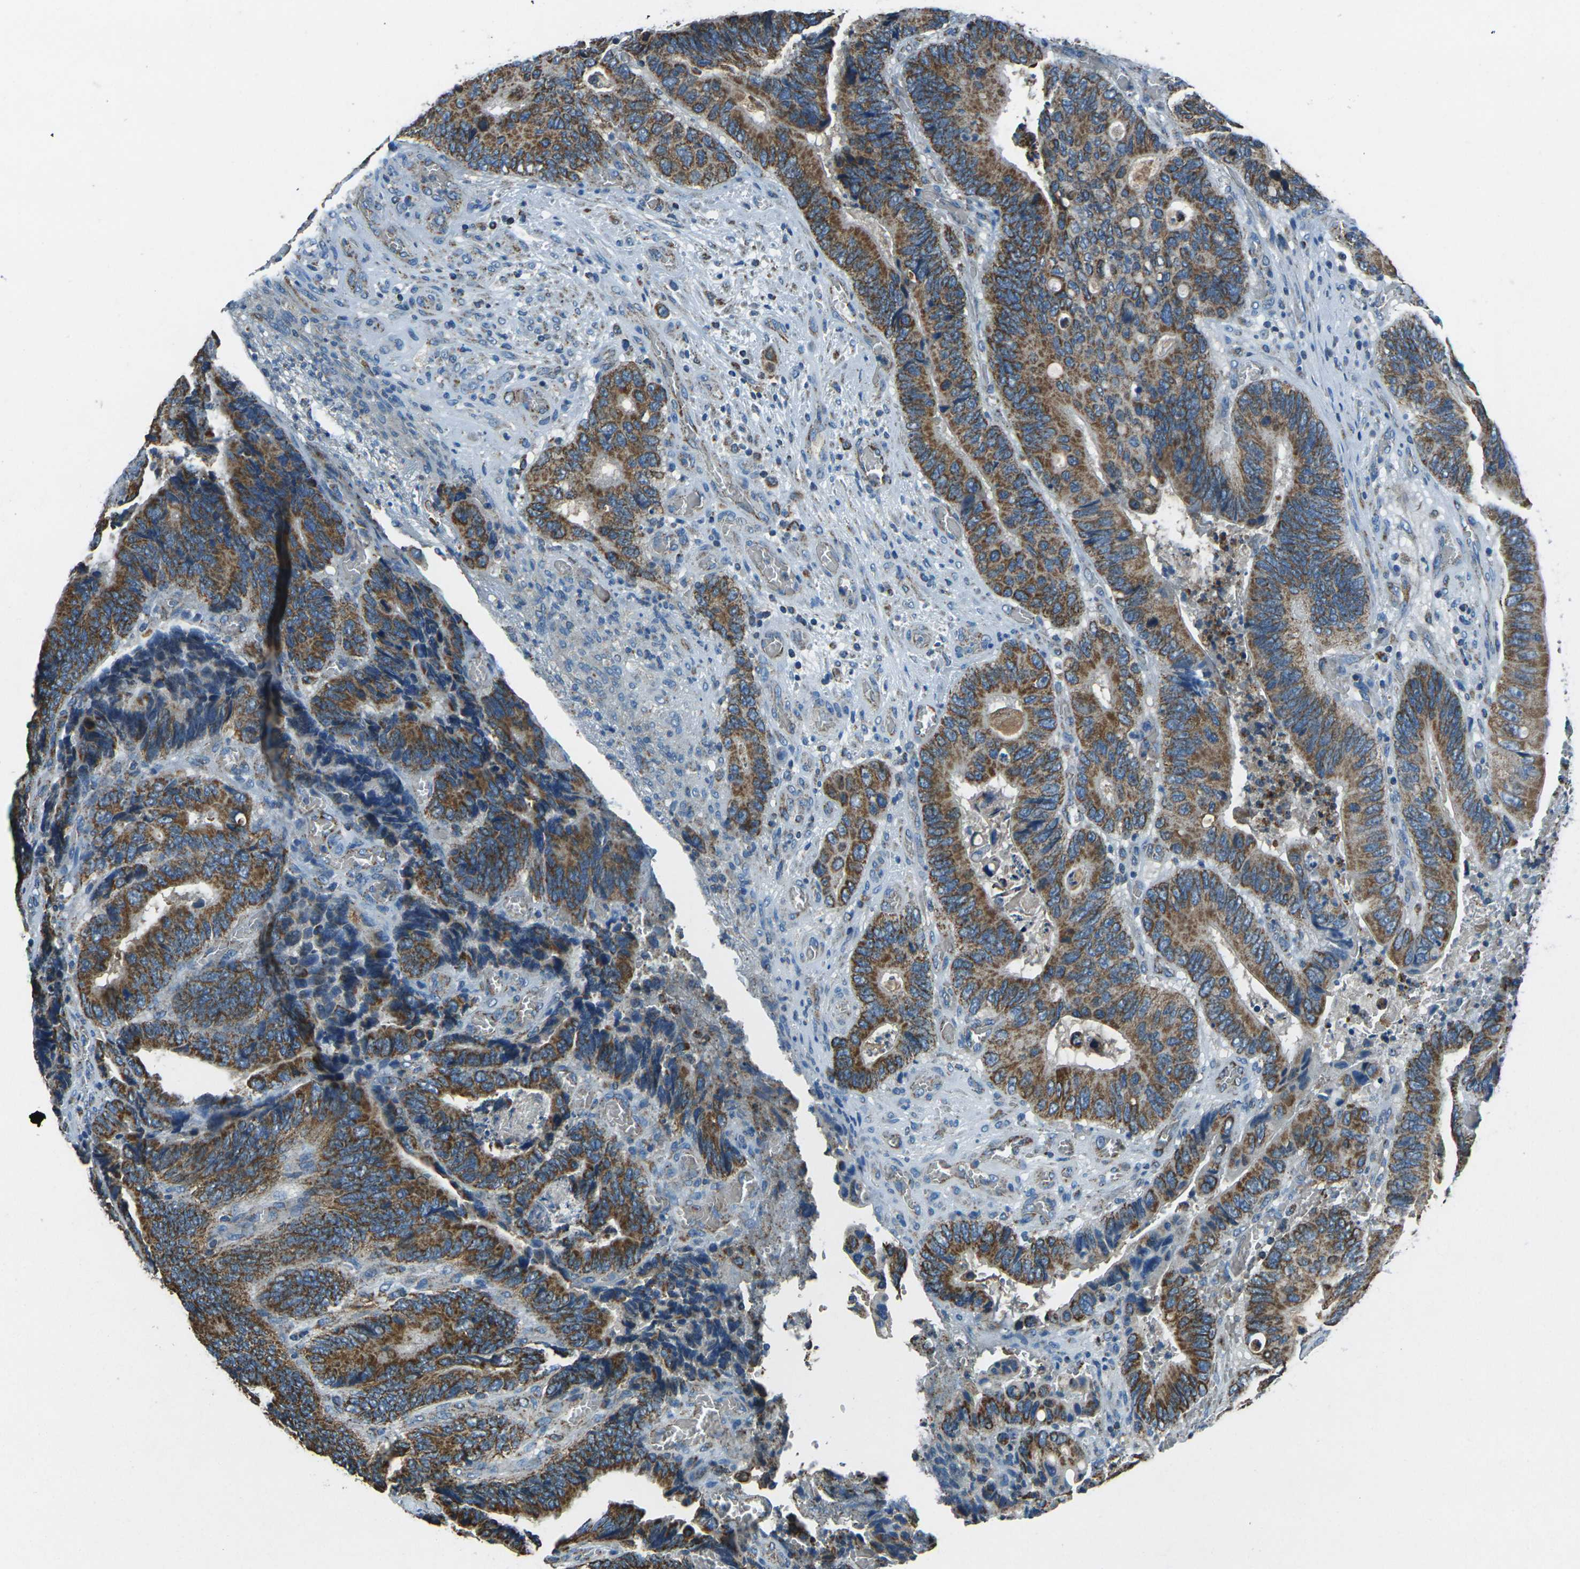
{"staining": {"intensity": "moderate", "quantity": ">75%", "location": "cytoplasmic/membranous"}, "tissue": "colorectal cancer", "cell_type": "Tumor cells", "image_type": "cancer", "snomed": [{"axis": "morphology", "description": "Adenocarcinoma, NOS"}, {"axis": "topography", "description": "Colon"}], "caption": "Immunohistochemical staining of colorectal cancer (adenocarcinoma) reveals moderate cytoplasmic/membranous protein expression in about >75% of tumor cells.", "gene": "IRF3", "patient": {"sex": "male", "age": 72}}